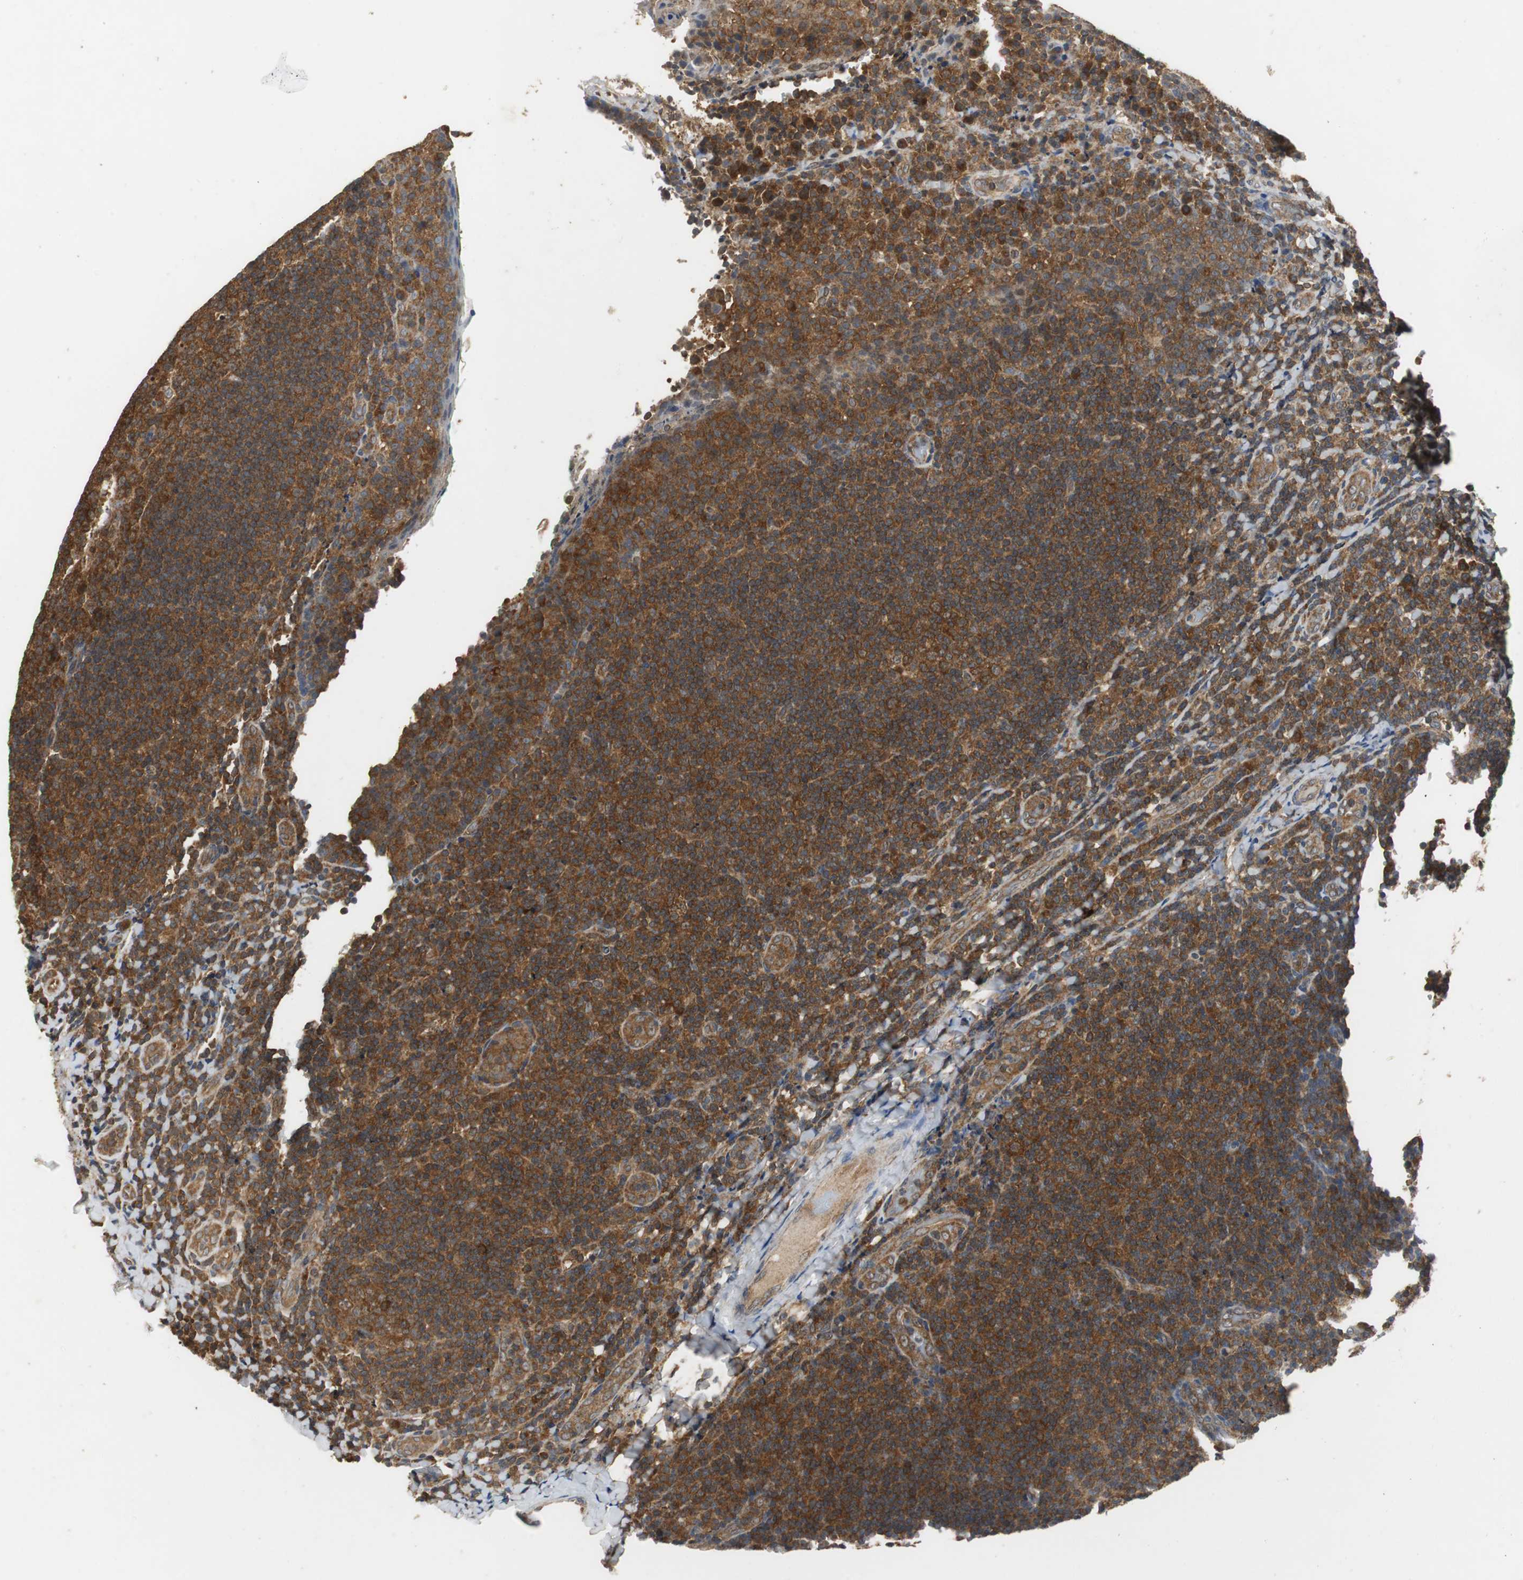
{"staining": {"intensity": "strong", "quantity": ">75%", "location": "cytoplasmic/membranous"}, "tissue": "tonsil", "cell_type": "Germinal center cells", "image_type": "normal", "snomed": [{"axis": "morphology", "description": "Normal tissue, NOS"}, {"axis": "topography", "description": "Tonsil"}], "caption": "Immunohistochemical staining of benign human tonsil displays >75% levels of strong cytoplasmic/membranous protein positivity in approximately >75% of germinal center cells.", "gene": "VBP1", "patient": {"sex": "male", "age": 17}}